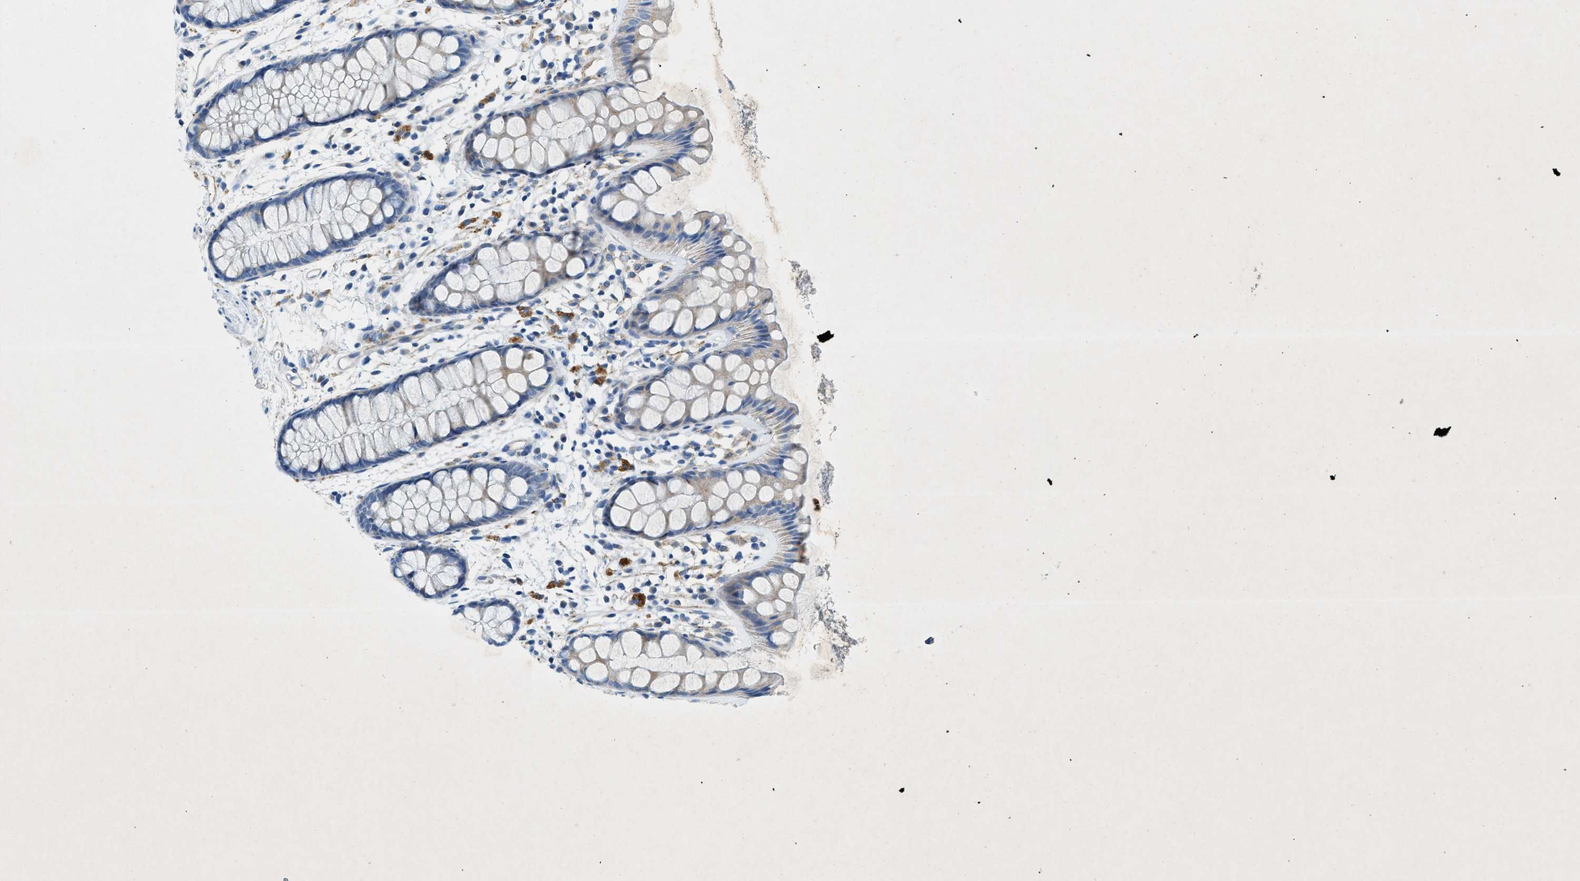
{"staining": {"intensity": "negative", "quantity": "none", "location": "none"}, "tissue": "rectum", "cell_type": "Glandular cells", "image_type": "normal", "snomed": [{"axis": "morphology", "description": "Normal tissue, NOS"}, {"axis": "topography", "description": "Rectum"}], "caption": "A high-resolution micrograph shows IHC staining of benign rectum, which shows no significant positivity in glandular cells.", "gene": "ZDHHC13", "patient": {"sex": "female", "age": 66}}